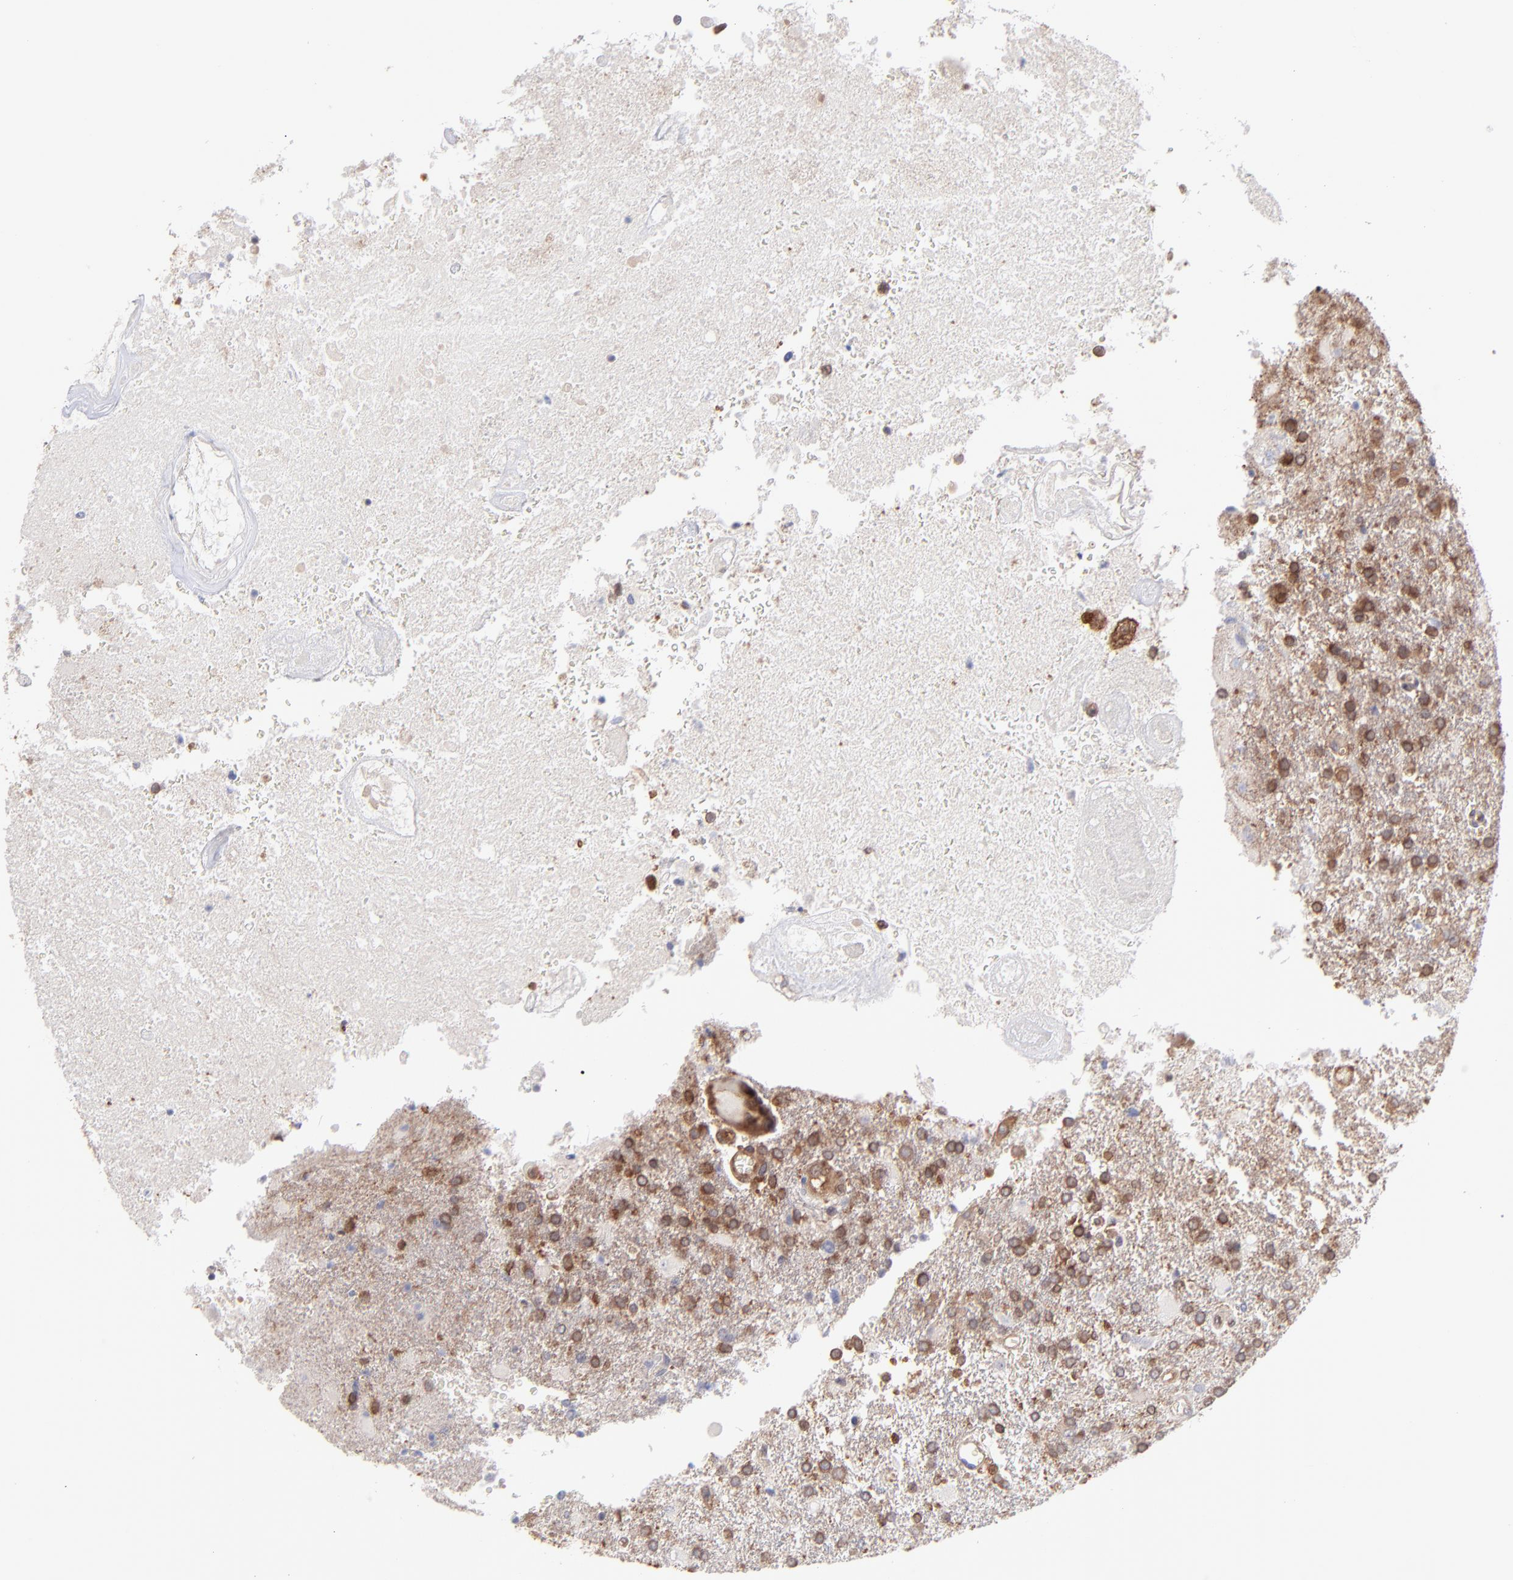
{"staining": {"intensity": "moderate", "quantity": "25%-75%", "location": "cytoplasmic/membranous"}, "tissue": "glioma", "cell_type": "Tumor cells", "image_type": "cancer", "snomed": [{"axis": "morphology", "description": "Glioma, malignant, High grade"}, {"axis": "topography", "description": "Cerebral cortex"}], "caption": "DAB immunohistochemical staining of malignant glioma (high-grade) reveals moderate cytoplasmic/membranous protein positivity in about 25%-75% of tumor cells. Using DAB (3,3'-diaminobenzidine) (brown) and hematoxylin (blue) stains, captured at high magnification using brightfield microscopy.", "gene": "MAPRE1", "patient": {"sex": "male", "age": 79}}